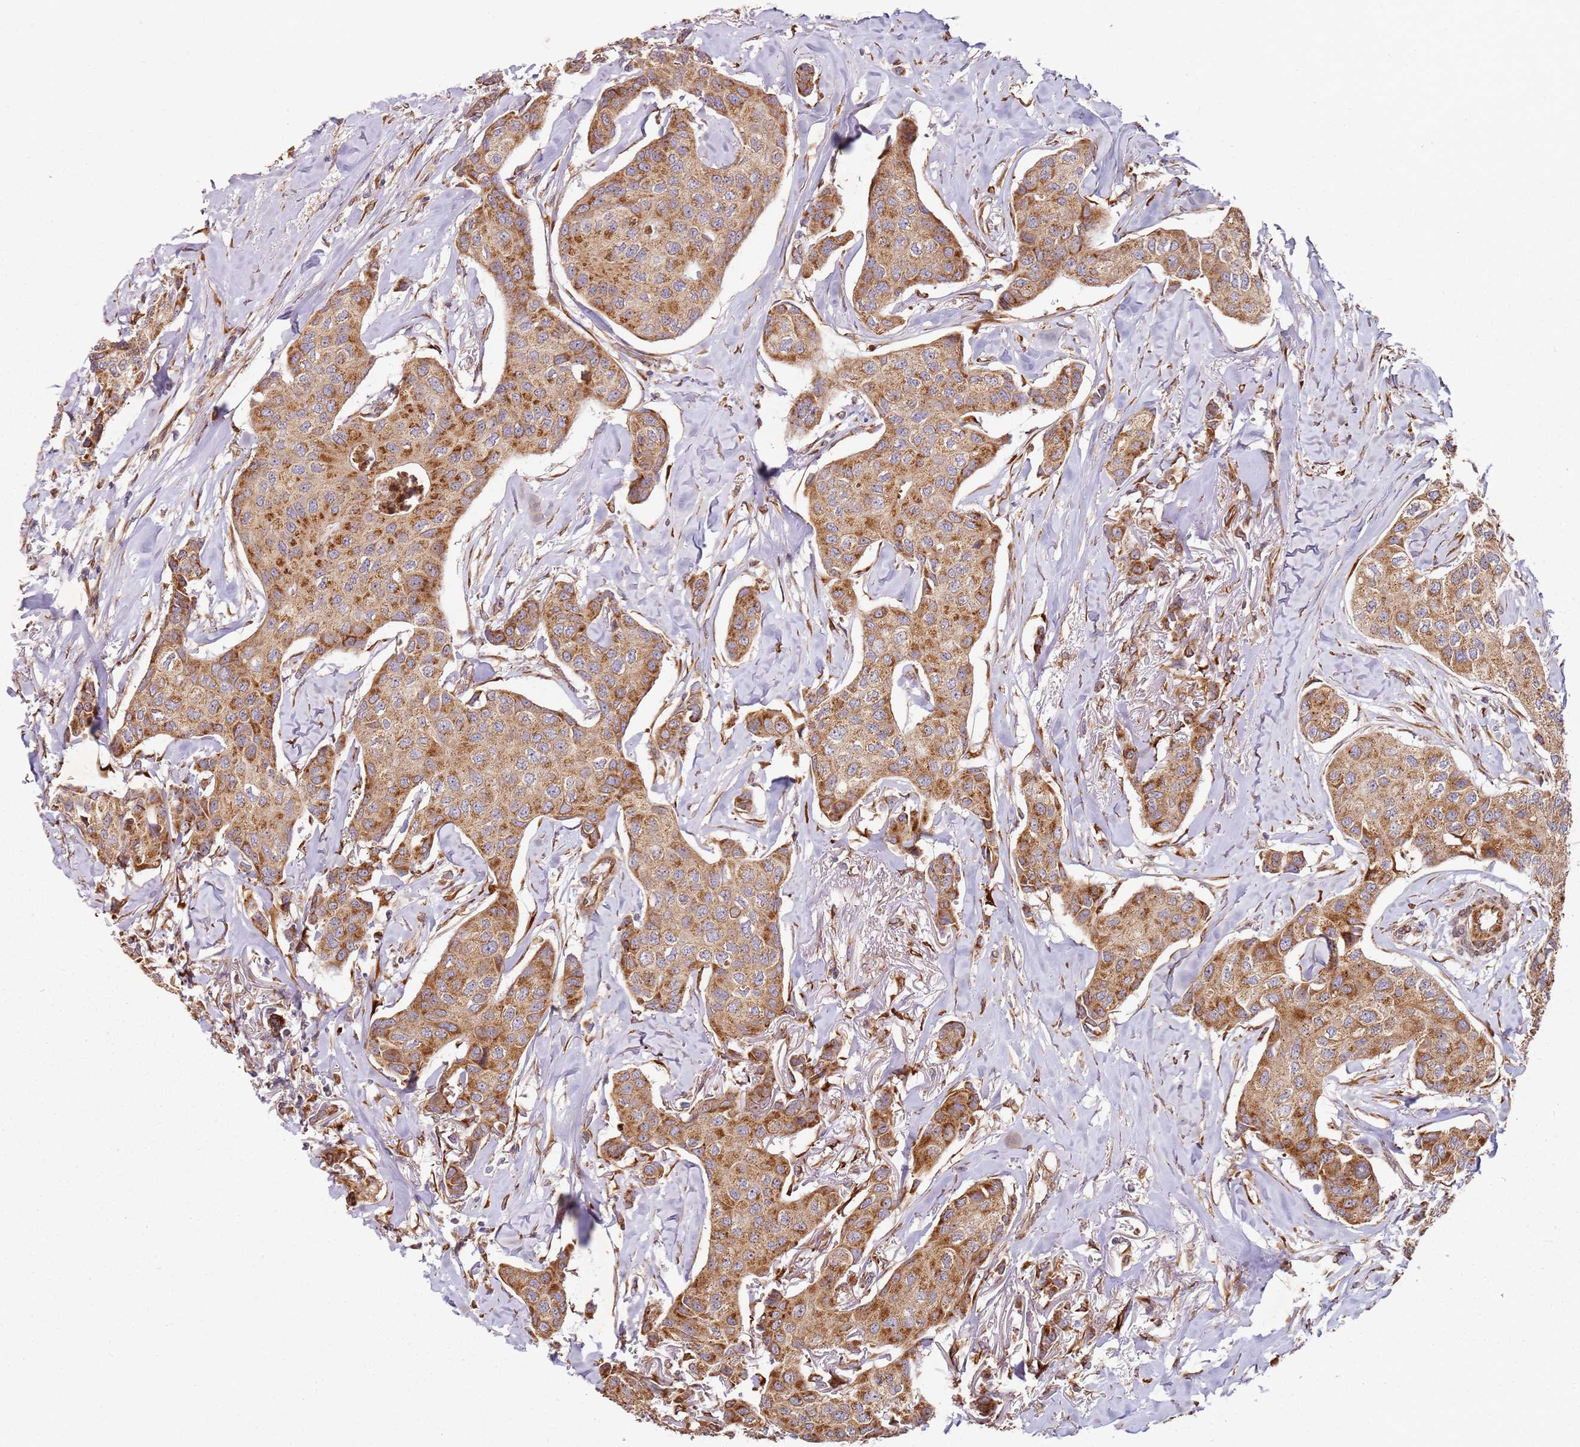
{"staining": {"intensity": "moderate", "quantity": ">75%", "location": "cytoplasmic/membranous"}, "tissue": "breast cancer", "cell_type": "Tumor cells", "image_type": "cancer", "snomed": [{"axis": "morphology", "description": "Duct carcinoma"}, {"axis": "topography", "description": "Breast"}], "caption": "This image exhibits IHC staining of human infiltrating ductal carcinoma (breast), with medium moderate cytoplasmic/membranous expression in about >75% of tumor cells.", "gene": "ARFRP1", "patient": {"sex": "female", "age": 80}}